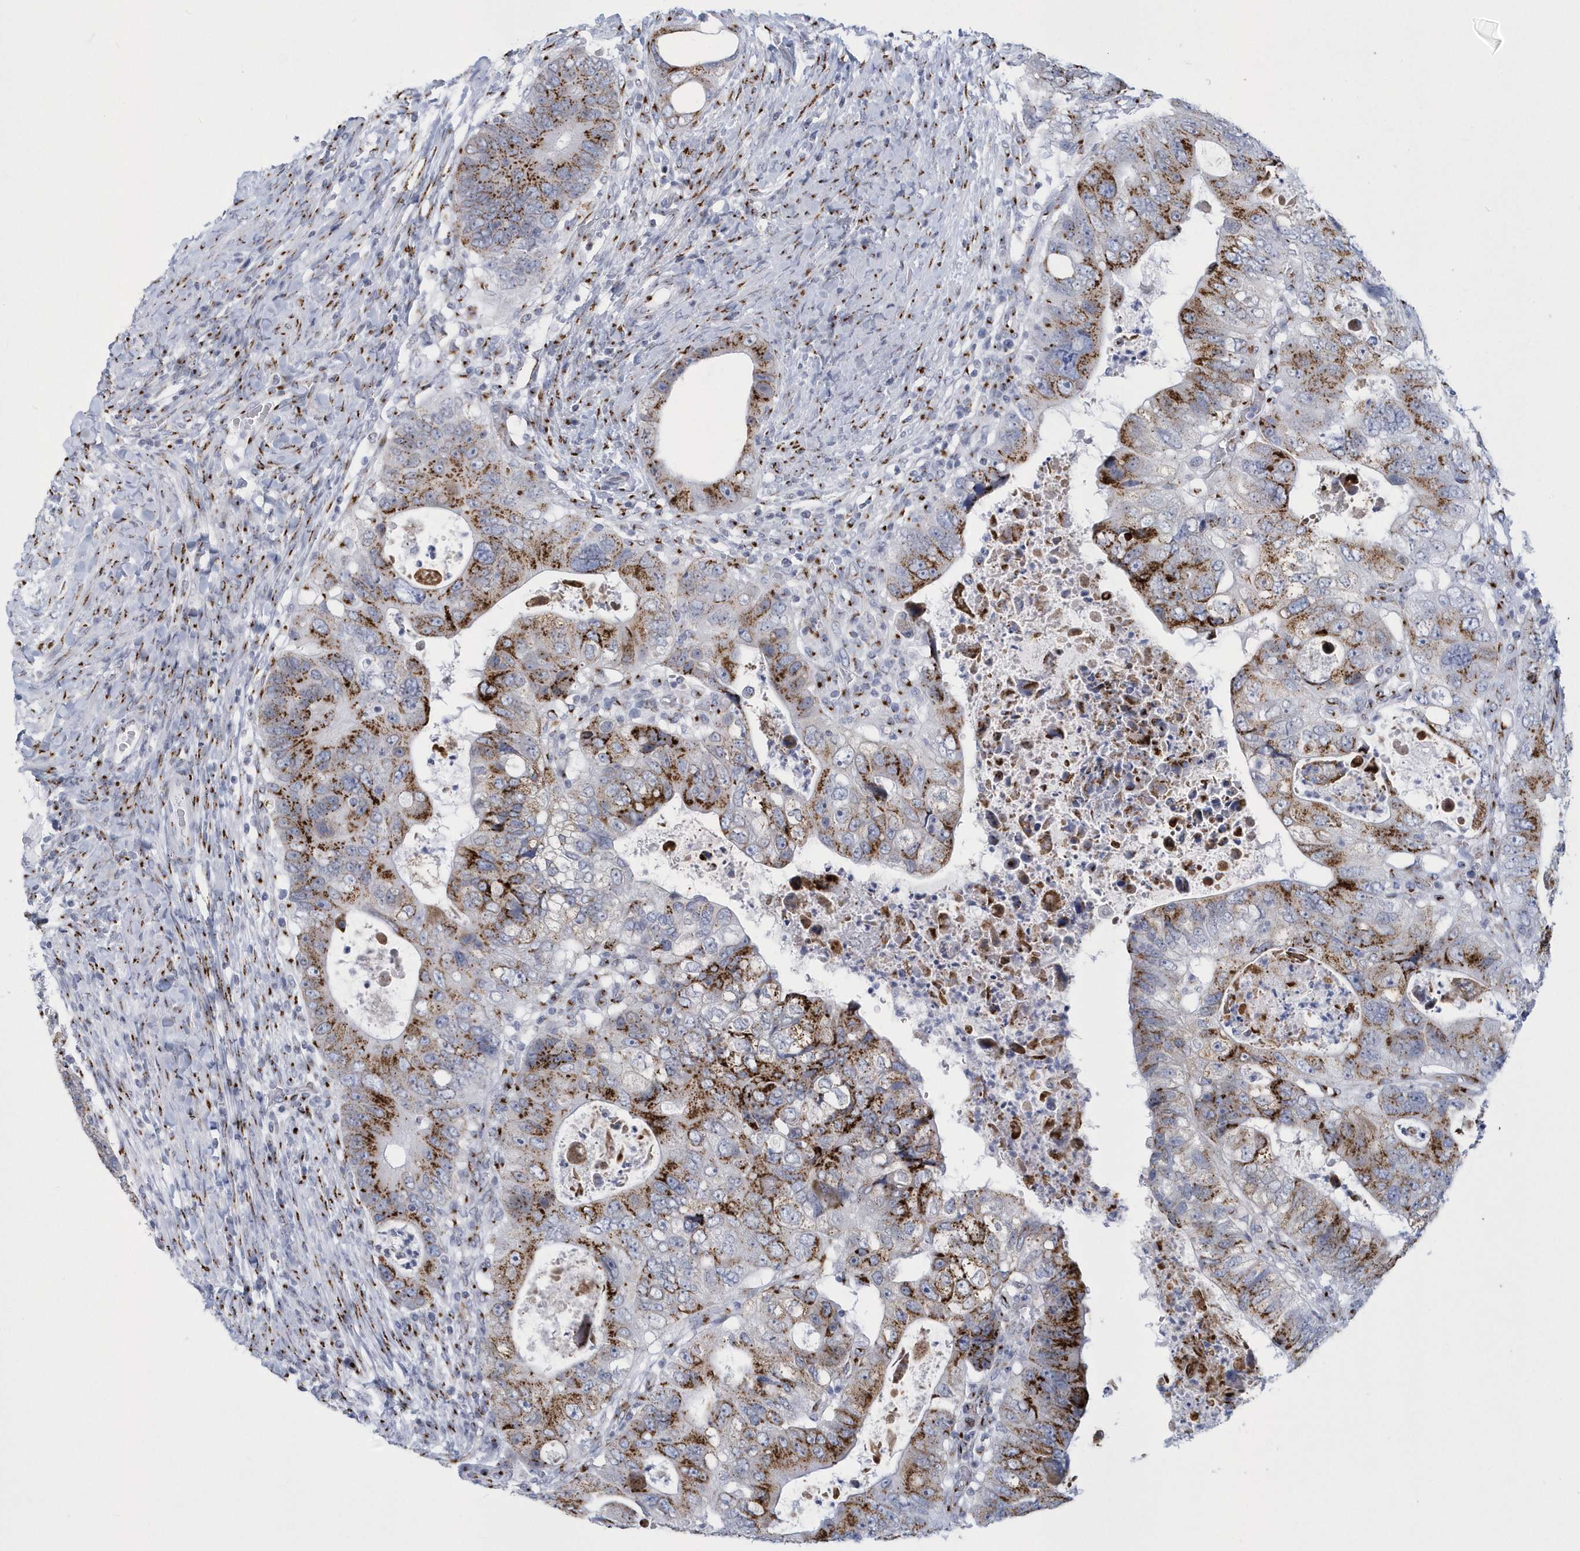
{"staining": {"intensity": "moderate", "quantity": ">75%", "location": "cytoplasmic/membranous"}, "tissue": "colorectal cancer", "cell_type": "Tumor cells", "image_type": "cancer", "snomed": [{"axis": "morphology", "description": "Adenocarcinoma, NOS"}, {"axis": "topography", "description": "Rectum"}], "caption": "DAB immunohistochemical staining of colorectal cancer (adenocarcinoma) exhibits moderate cytoplasmic/membranous protein positivity in about >75% of tumor cells.", "gene": "SLX9", "patient": {"sex": "male", "age": 59}}